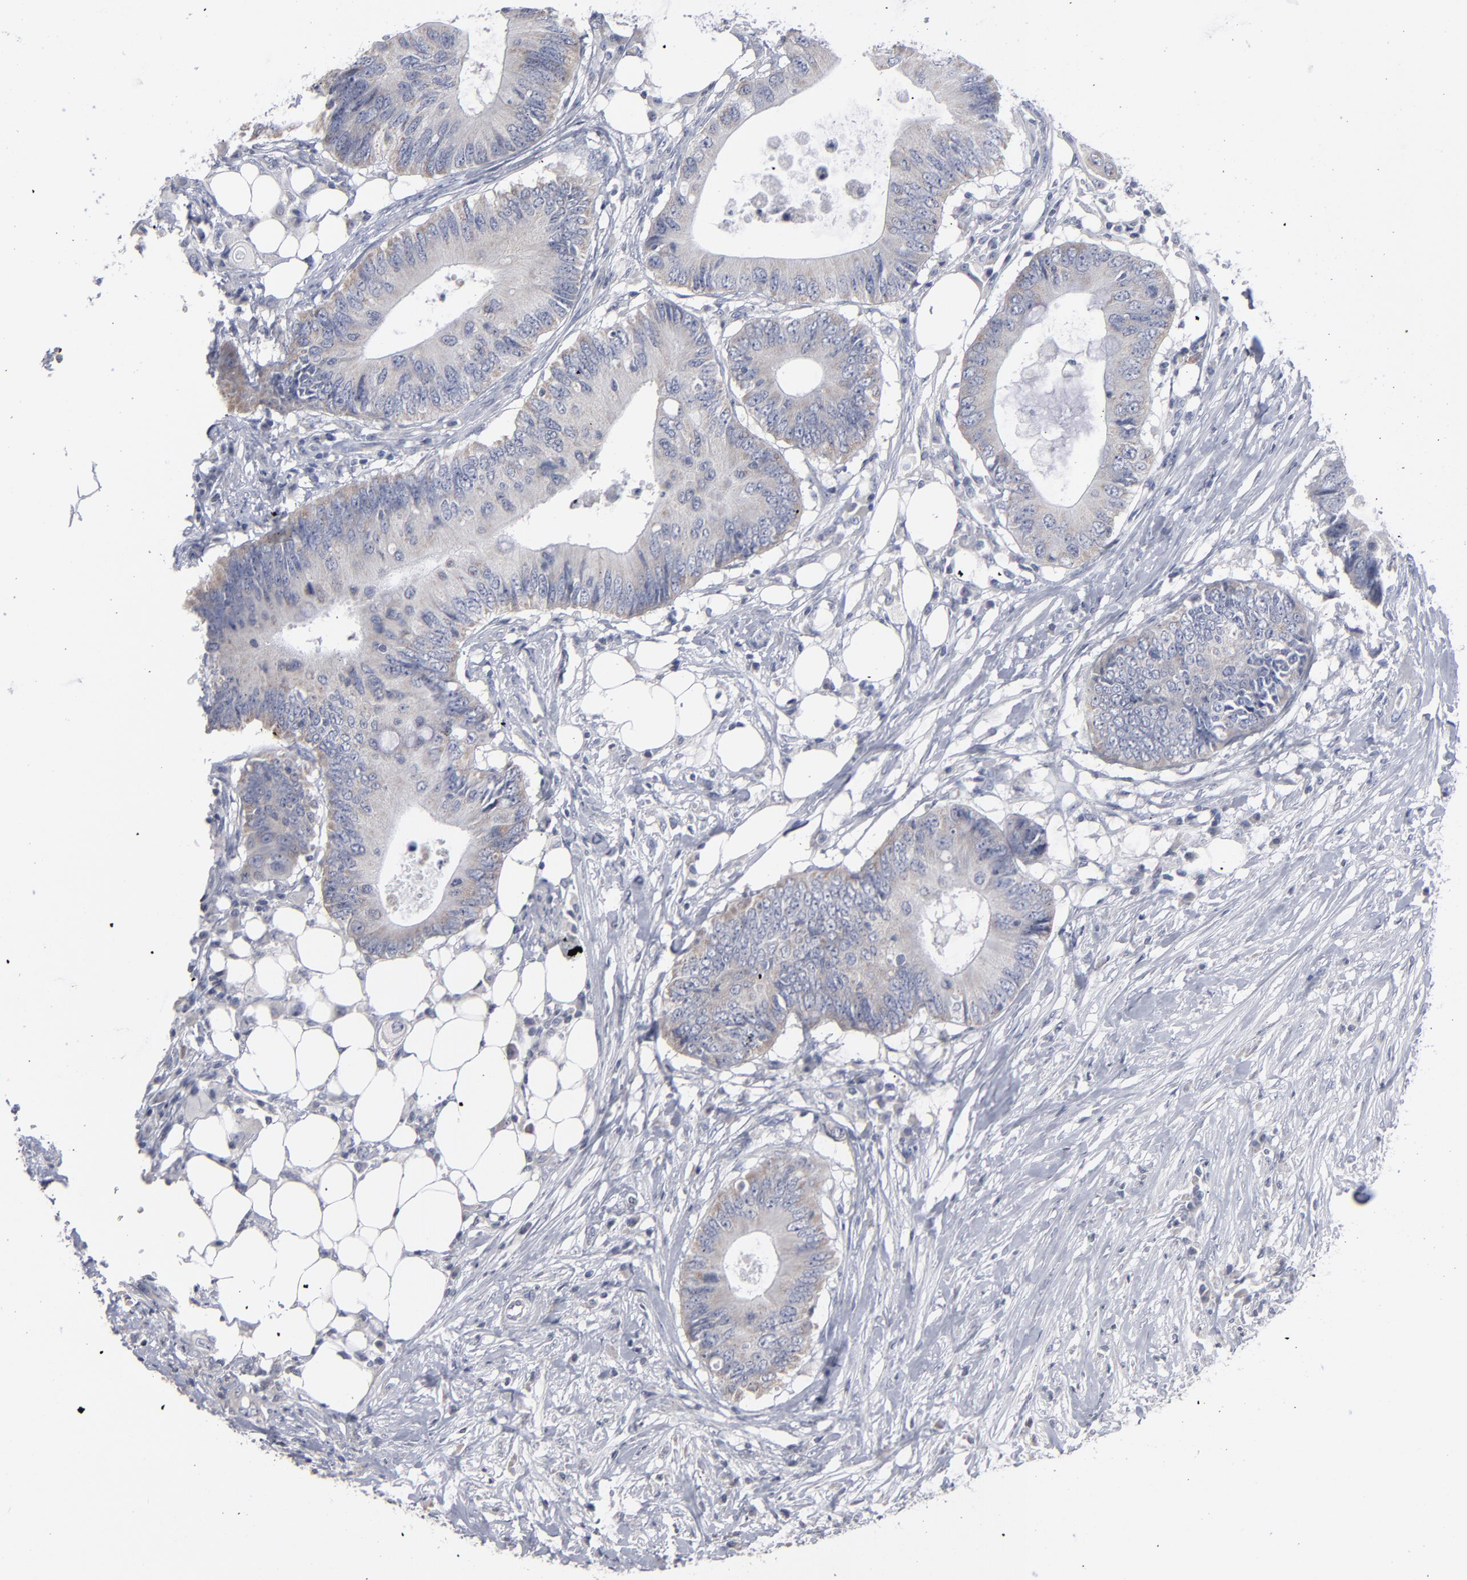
{"staining": {"intensity": "negative", "quantity": "none", "location": "none"}, "tissue": "colorectal cancer", "cell_type": "Tumor cells", "image_type": "cancer", "snomed": [{"axis": "morphology", "description": "Adenocarcinoma, NOS"}, {"axis": "topography", "description": "Colon"}], "caption": "High magnification brightfield microscopy of adenocarcinoma (colorectal) stained with DAB (brown) and counterstained with hematoxylin (blue): tumor cells show no significant expression.", "gene": "RPH3A", "patient": {"sex": "male", "age": 71}}